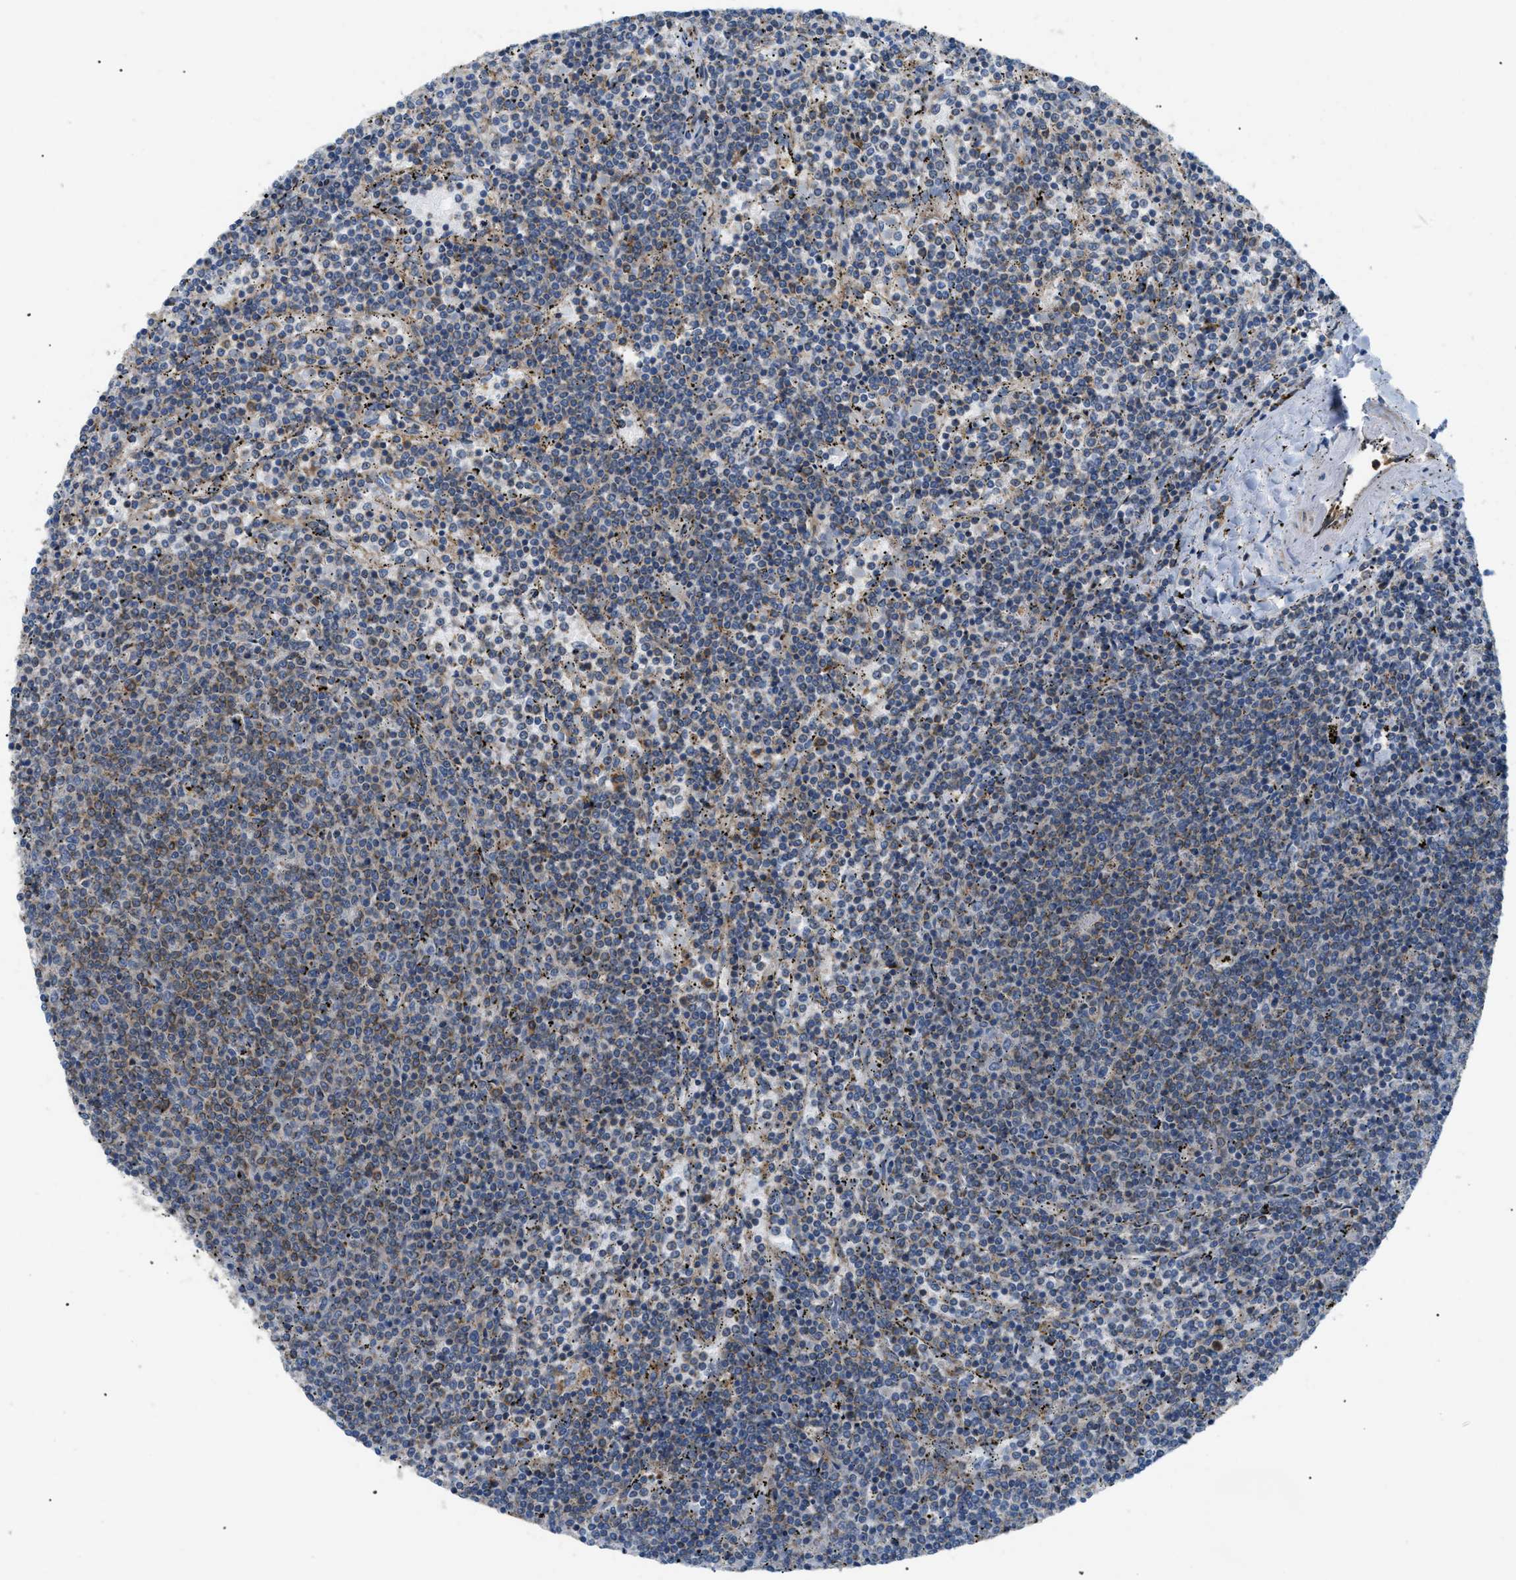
{"staining": {"intensity": "weak", "quantity": "25%-75%", "location": "cytoplasmic/membranous"}, "tissue": "lymphoma", "cell_type": "Tumor cells", "image_type": "cancer", "snomed": [{"axis": "morphology", "description": "Malignant lymphoma, non-Hodgkin's type, Low grade"}, {"axis": "topography", "description": "Spleen"}], "caption": "Tumor cells show weak cytoplasmic/membranous positivity in about 25%-75% of cells in lymphoma. The staining is performed using DAB (3,3'-diaminobenzidine) brown chromogen to label protein expression. The nuclei are counter-stained blue using hematoxylin.", "gene": "ATP2A3", "patient": {"sex": "female", "age": 50}}